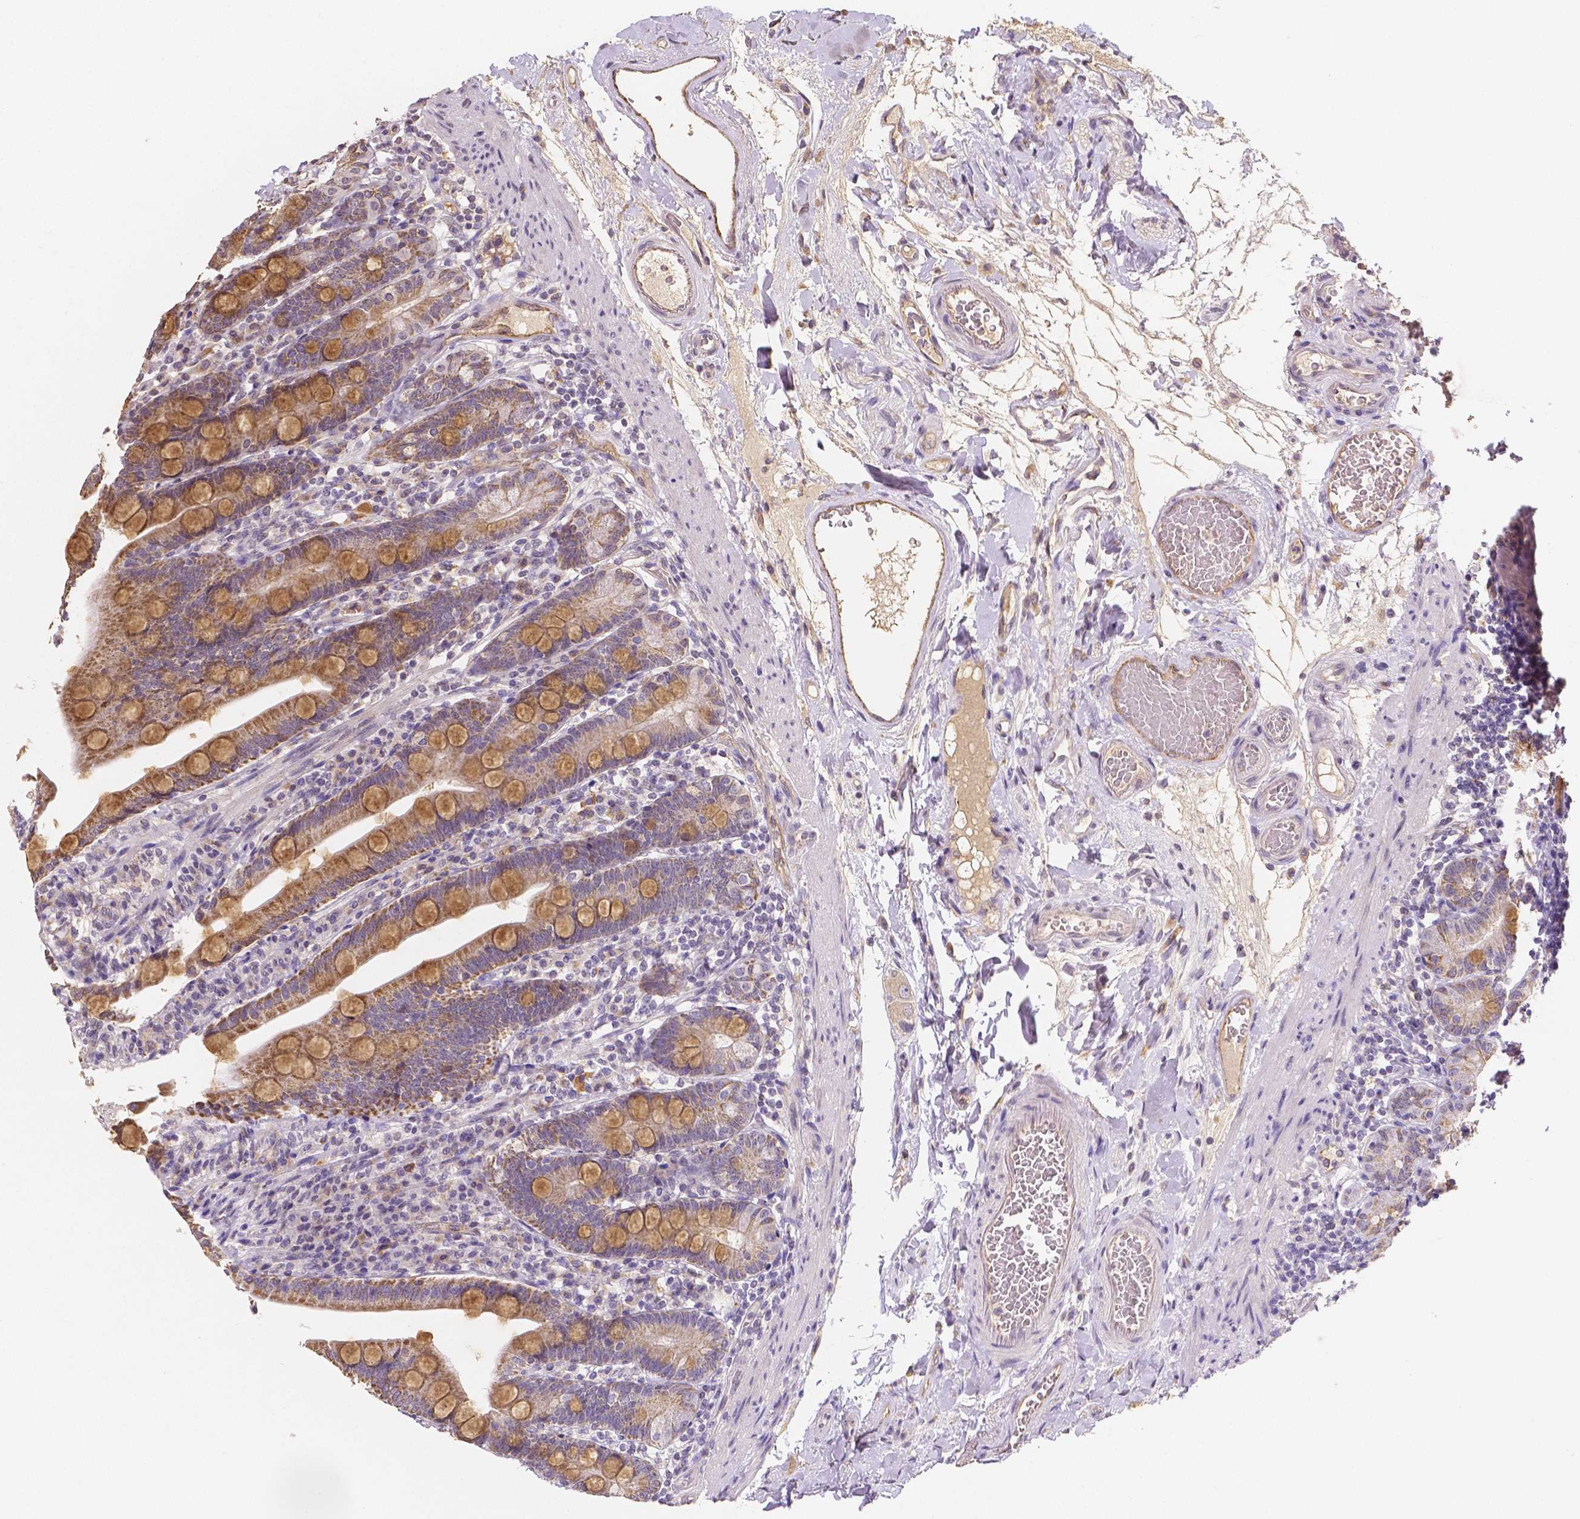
{"staining": {"intensity": "moderate", "quantity": ">75%", "location": "cytoplasmic/membranous"}, "tissue": "duodenum", "cell_type": "Glandular cells", "image_type": "normal", "snomed": [{"axis": "morphology", "description": "Normal tissue, NOS"}, {"axis": "topography", "description": "Duodenum"}], "caption": "IHC image of normal duodenum: human duodenum stained using immunohistochemistry reveals medium levels of moderate protein expression localized specifically in the cytoplasmic/membranous of glandular cells, appearing as a cytoplasmic/membranous brown color.", "gene": "ELAVL2", "patient": {"sex": "female", "age": 67}}